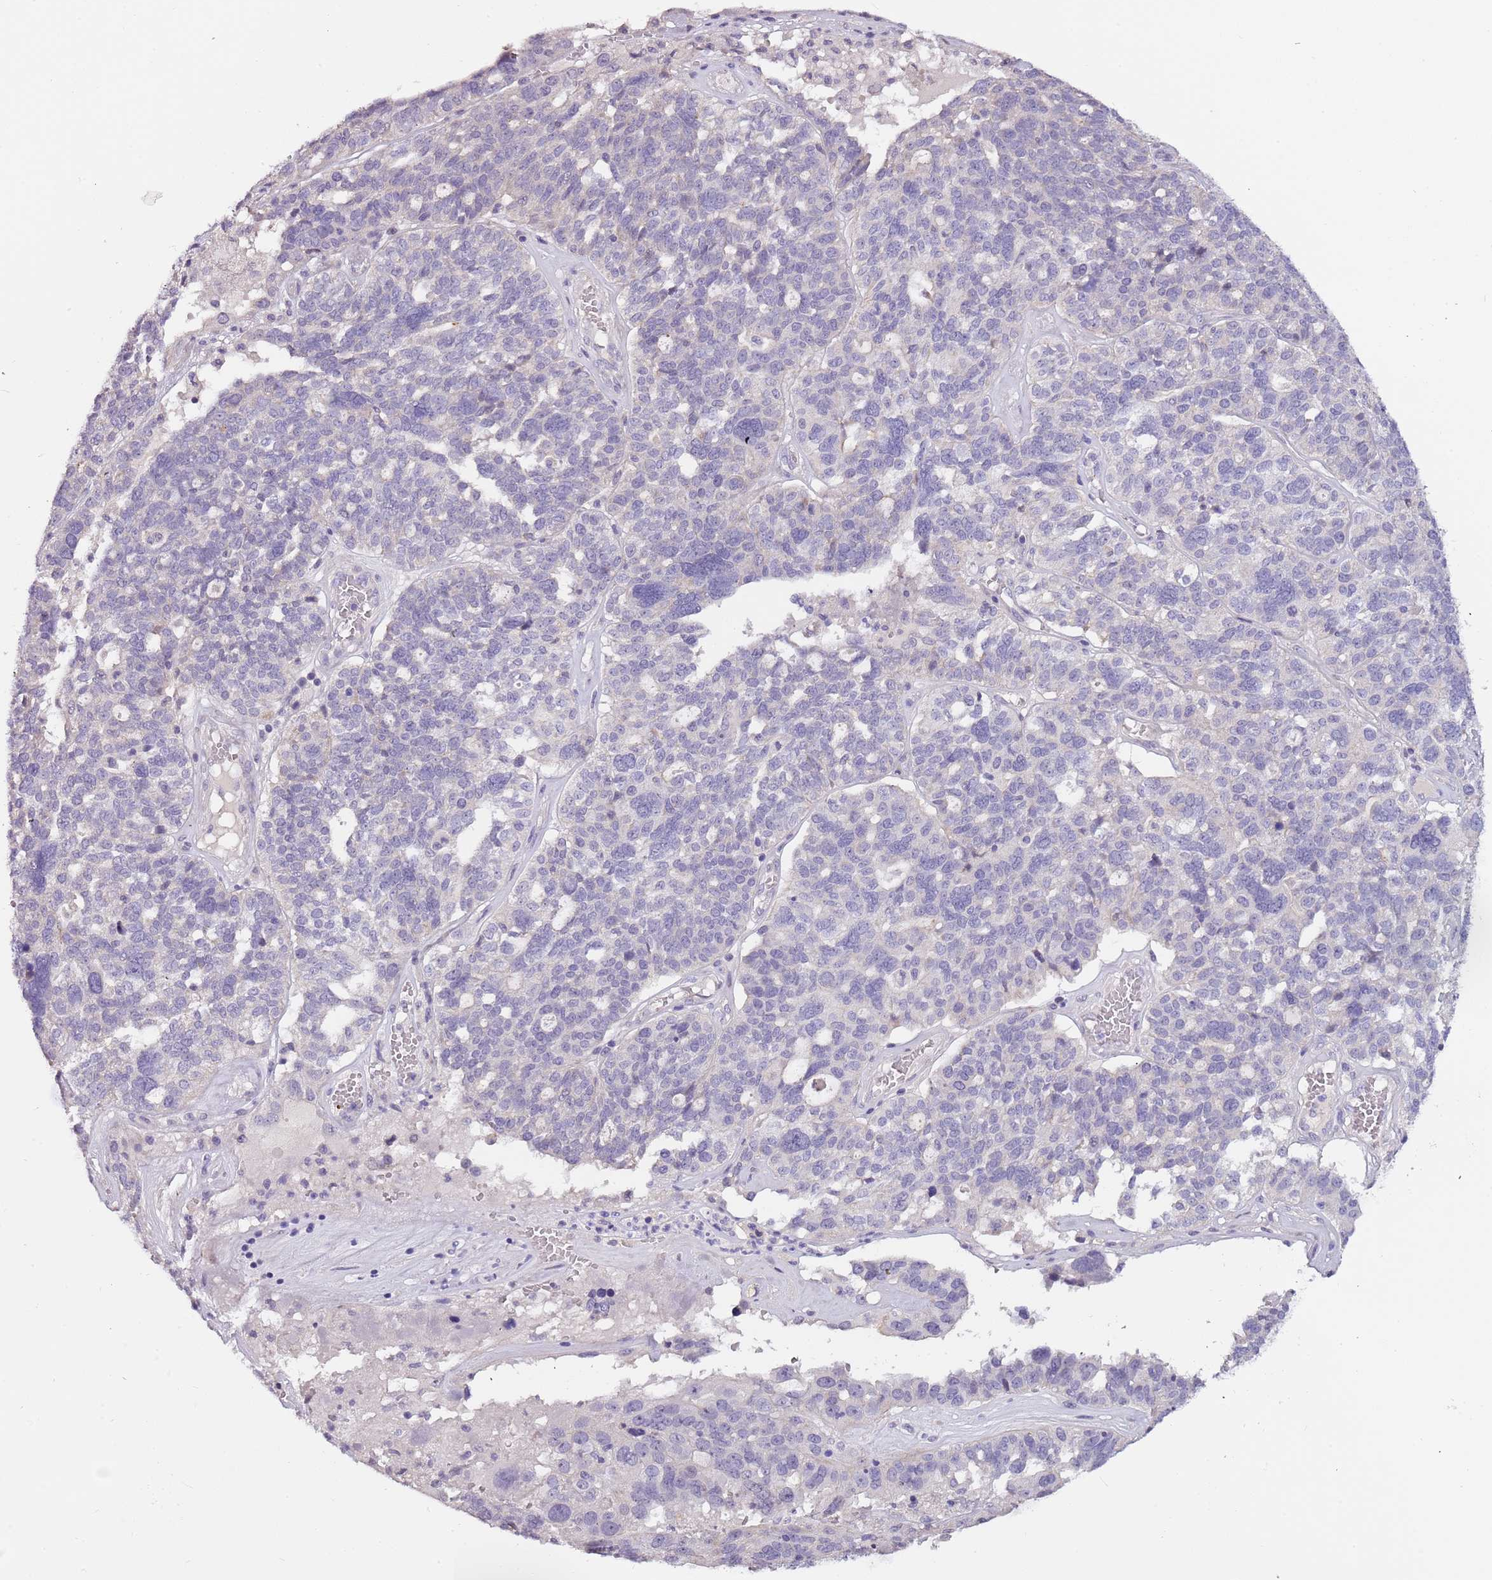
{"staining": {"intensity": "negative", "quantity": "none", "location": "none"}, "tissue": "ovarian cancer", "cell_type": "Tumor cells", "image_type": "cancer", "snomed": [{"axis": "morphology", "description": "Cystadenocarcinoma, serous, NOS"}, {"axis": "topography", "description": "Ovary"}], "caption": "A high-resolution image shows IHC staining of ovarian cancer (serous cystadenocarcinoma), which exhibits no significant positivity in tumor cells. (DAB immunohistochemistry, high magnification).", "gene": "NKX2-3", "patient": {"sex": "female", "age": 59}}